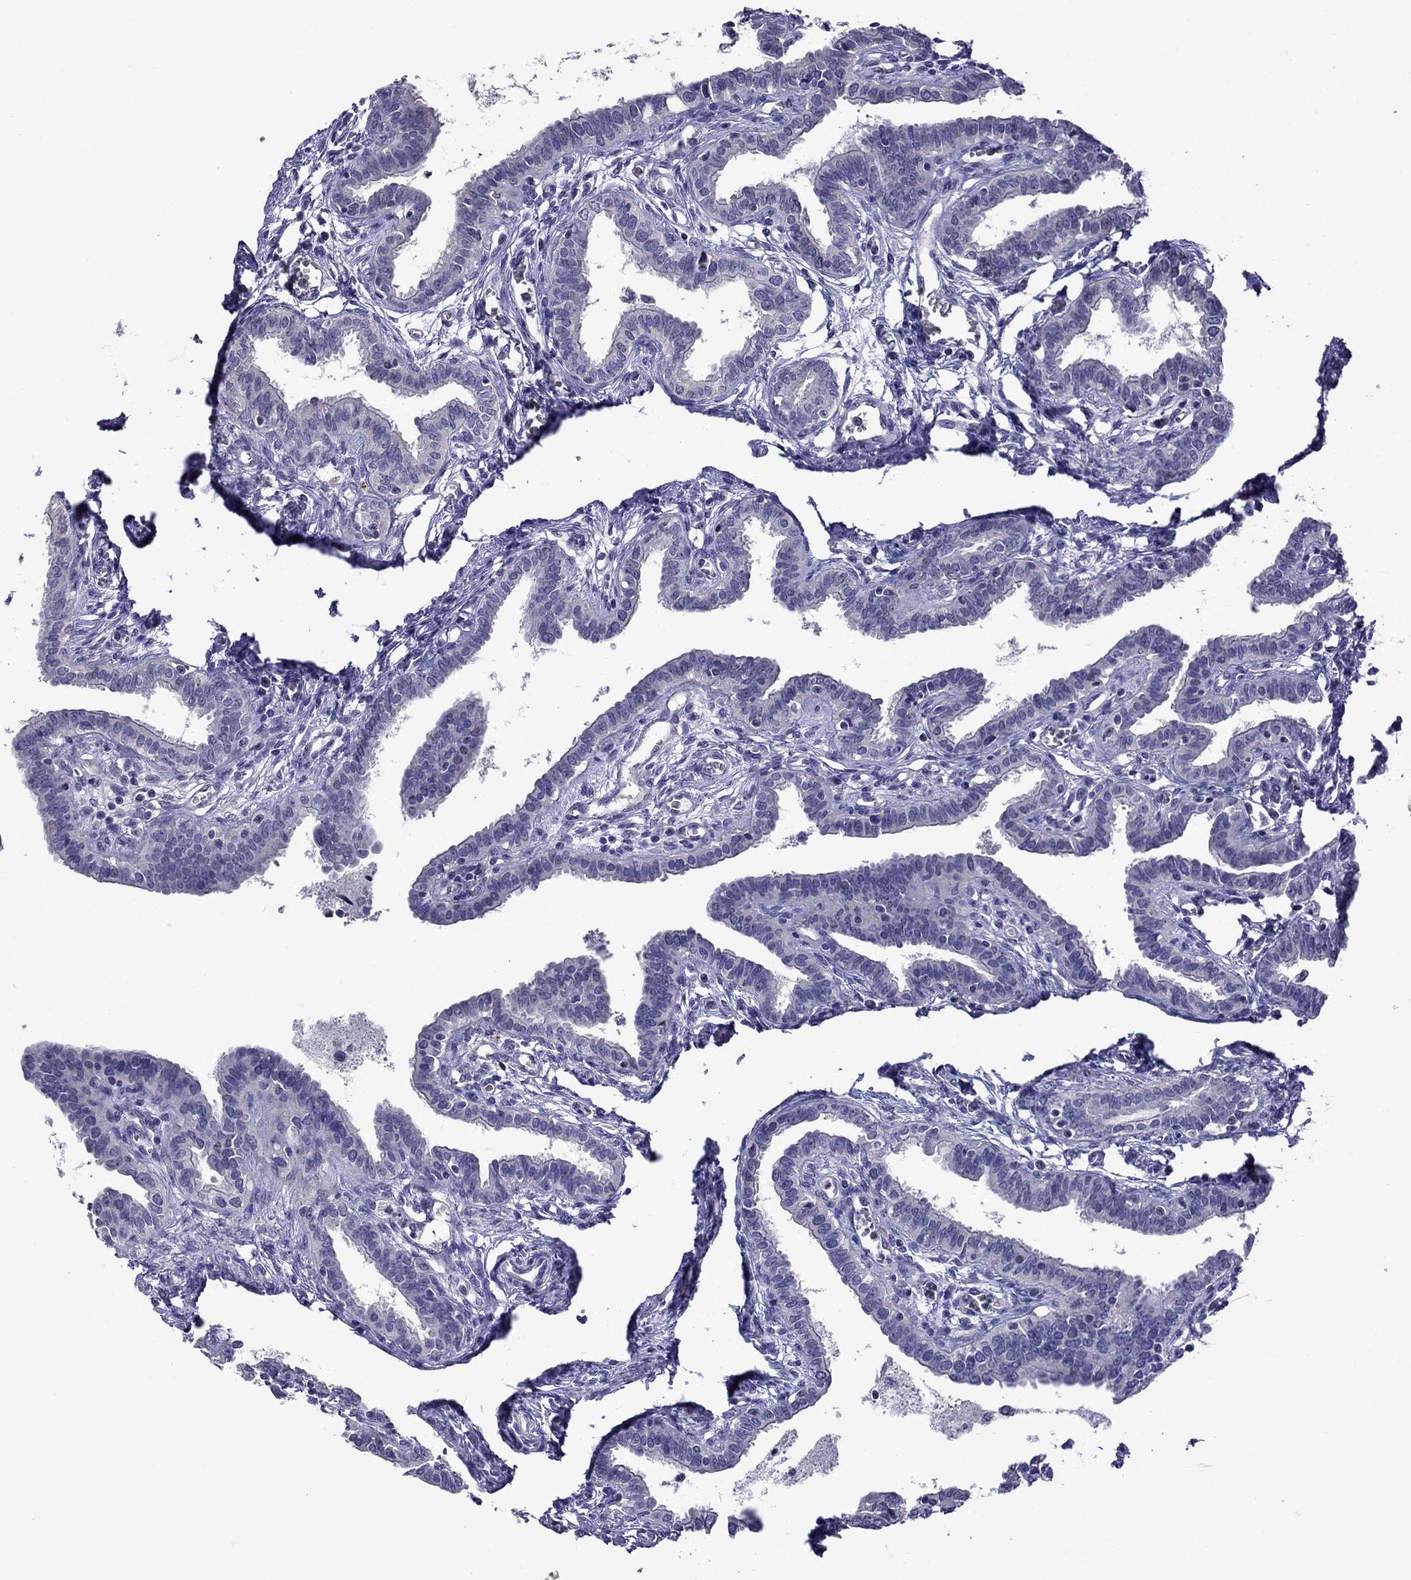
{"staining": {"intensity": "negative", "quantity": "none", "location": "none"}, "tissue": "fallopian tube", "cell_type": "Glandular cells", "image_type": "normal", "snomed": [{"axis": "morphology", "description": "Normal tissue, NOS"}, {"axis": "morphology", "description": "Carcinoma, endometroid"}, {"axis": "topography", "description": "Fallopian tube"}, {"axis": "topography", "description": "Ovary"}], "caption": "Immunohistochemical staining of unremarkable fallopian tube exhibits no significant positivity in glandular cells. Brightfield microscopy of immunohistochemistry (IHC) stained with DAB (3,3'-diaminobenzidine) (brown) and hematoxylin (blue), captured at high magnification.", "gene": "STAR", "patient": {"sex": "female", "age": 42}}